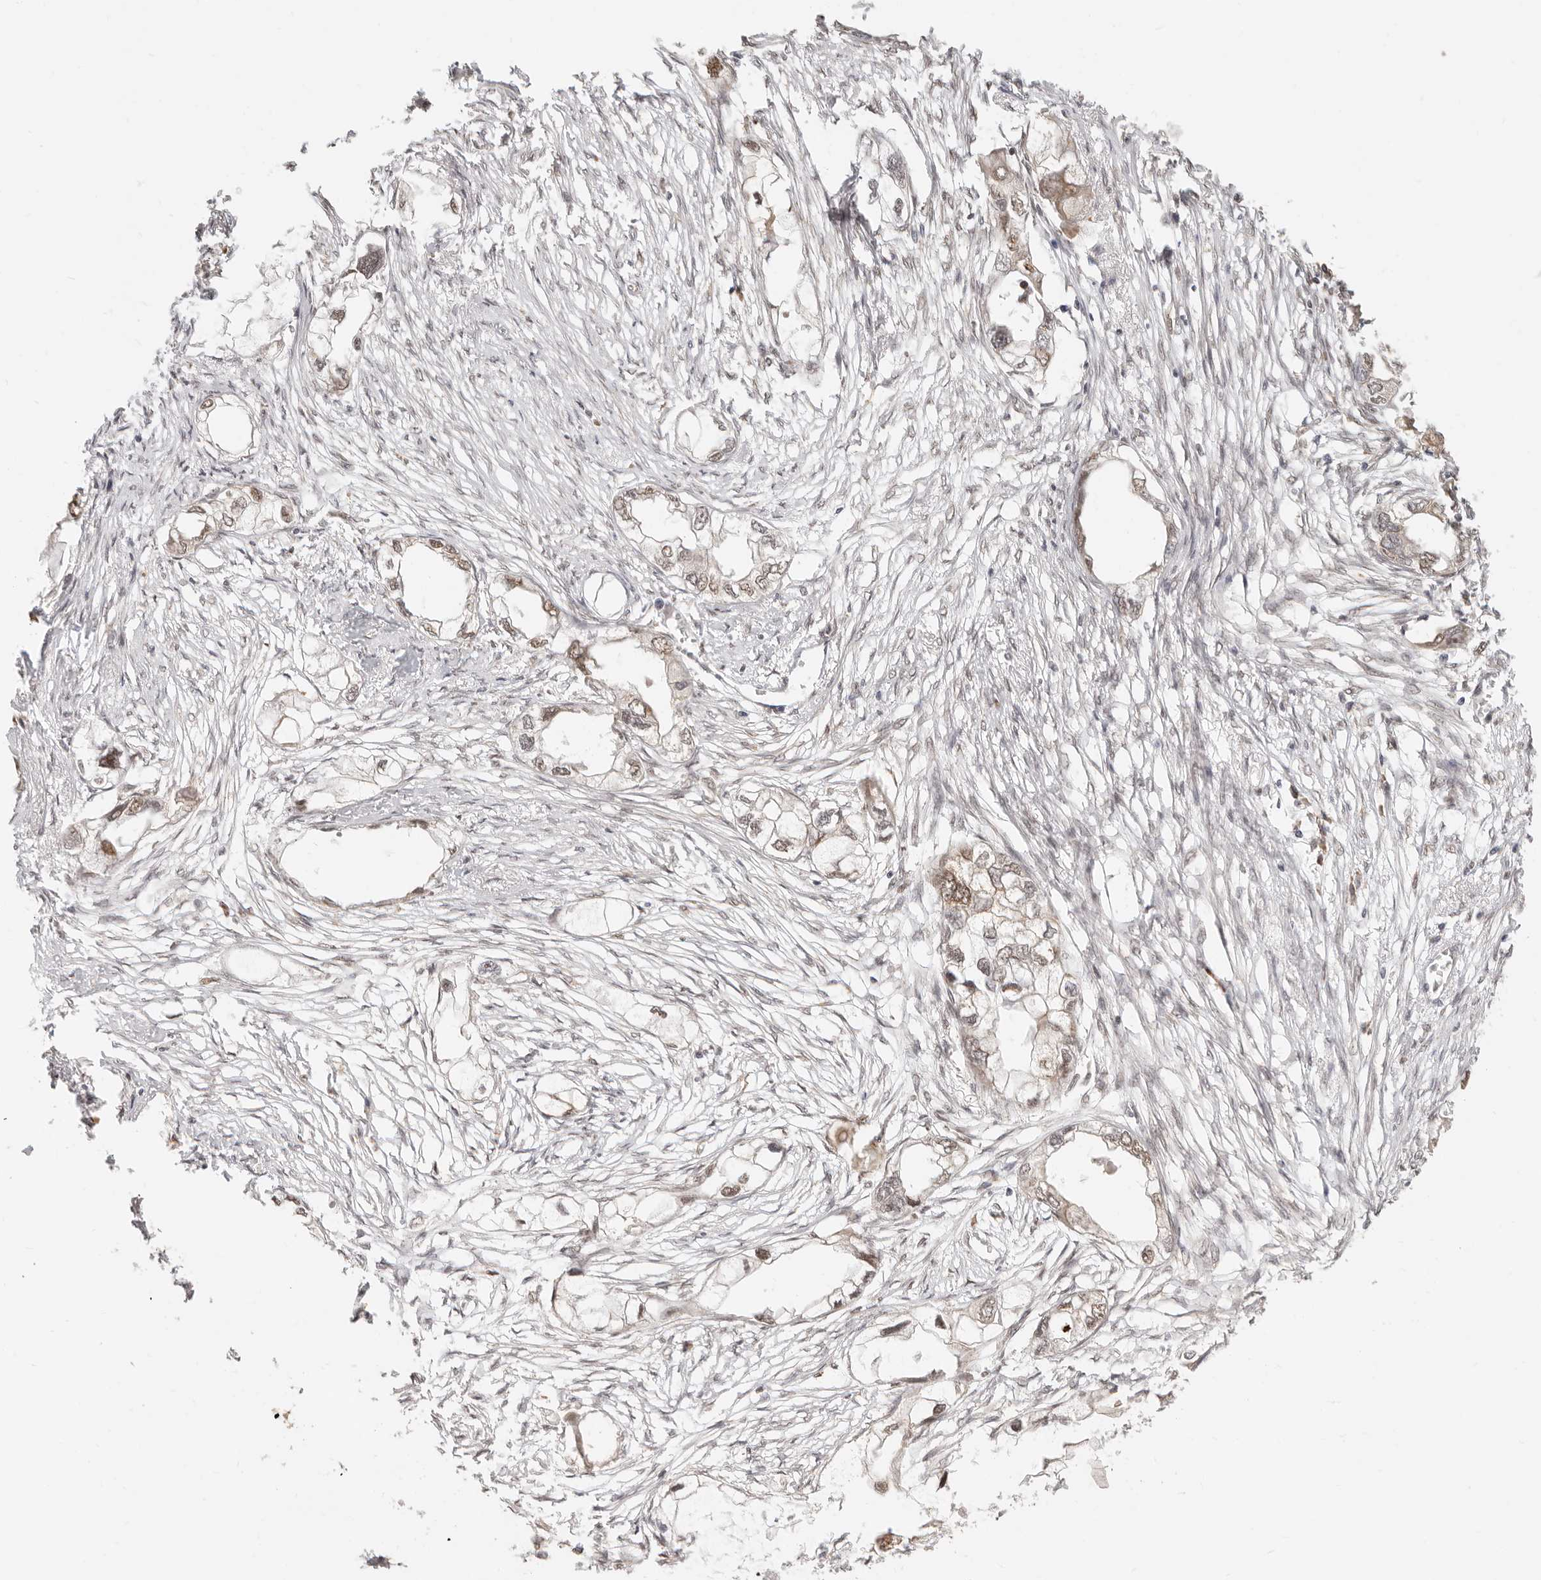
{"staining": {"intensity": "weak", "quantity": "25%-75%", "location": "nuclear"}, "tissue": "endometrial cancer", "cell_type": "Tumor cells", "image_type": "cancer", "snomed": [{"axis": "morphology", "description": "Adenocarcinoma, NOS"}, {"axis": "morphology", "description": "Adenocarcinoma, metastatic, NOS"}, {"axis": "topography", "description": "Adipose tissue"}, {"axis": "topography", "description": "Endometrium"}], "caption": "About 25%-75% of tumor cells in human endometrial cancer demonstrate weak nuclear protein expression as visualized by brown immunohistochemical staining.", "gene": "TUFT1", "patient": {"sex": "female", "age": 67}}